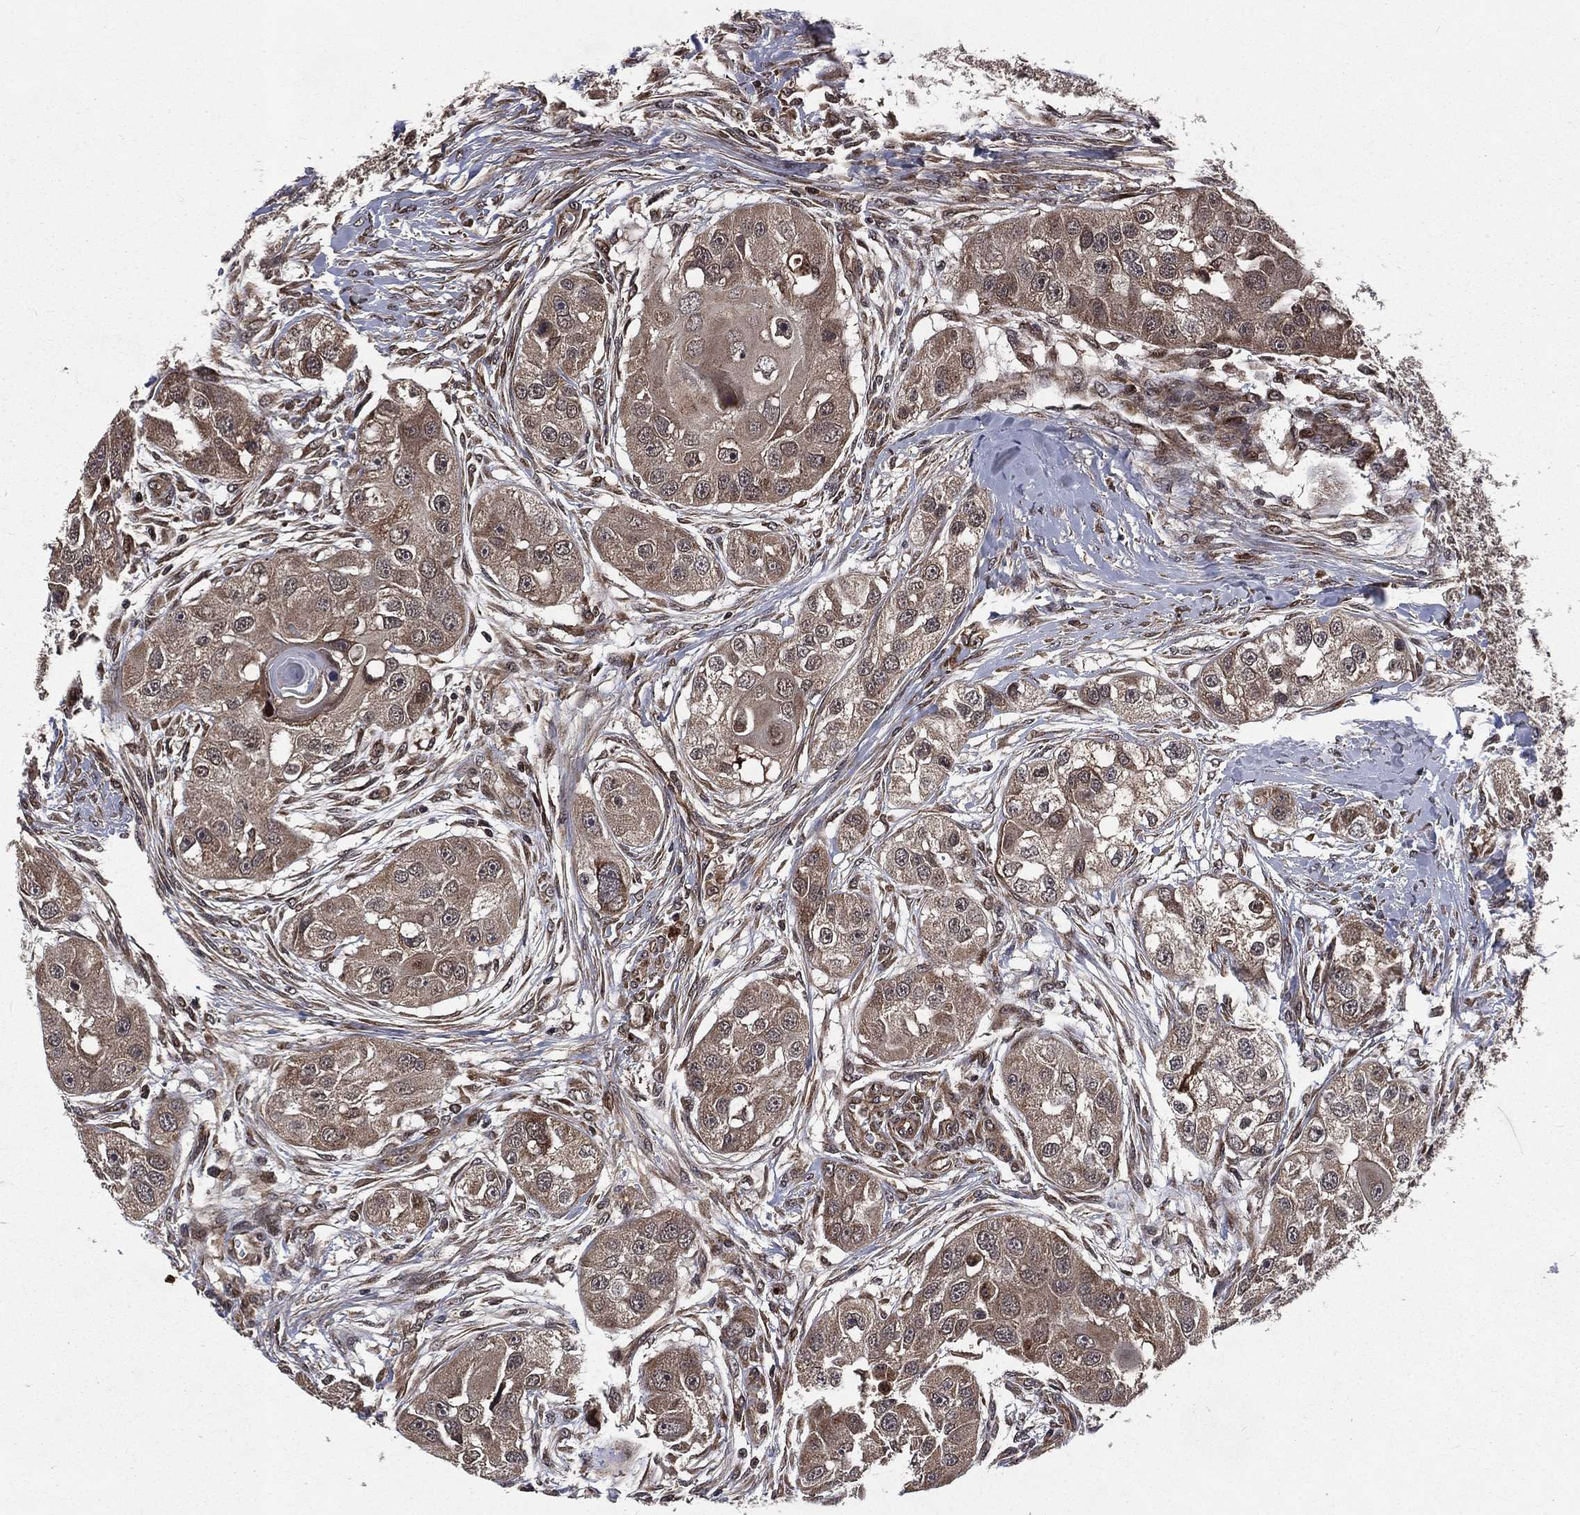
{"staining": {"intensity": "weak", "quantity": "<25%", "location": "cytoplasmic/membranous"}, "tissue": "head and neck cancer", "cell_type": "Tumor cells", "image_type": "cancer", "snomed": [{"axis": "morphology", "description": "Normal tissue, NOS"}, {"axis": "morphology", "description": "Squamous cell carcinoma, NOS"}, {"axis": "topography", "description": "Skeletal muscle"}, {"axis": "topography", "description": "Head-Neck"}], "caption": "Head and neck cancer (squamous cell carcinoma) stained for a protein using IHC demonstrates no positivity tumor cells.", "gene": "LENG8", "patient": {"sex": "male", "age": 51}}